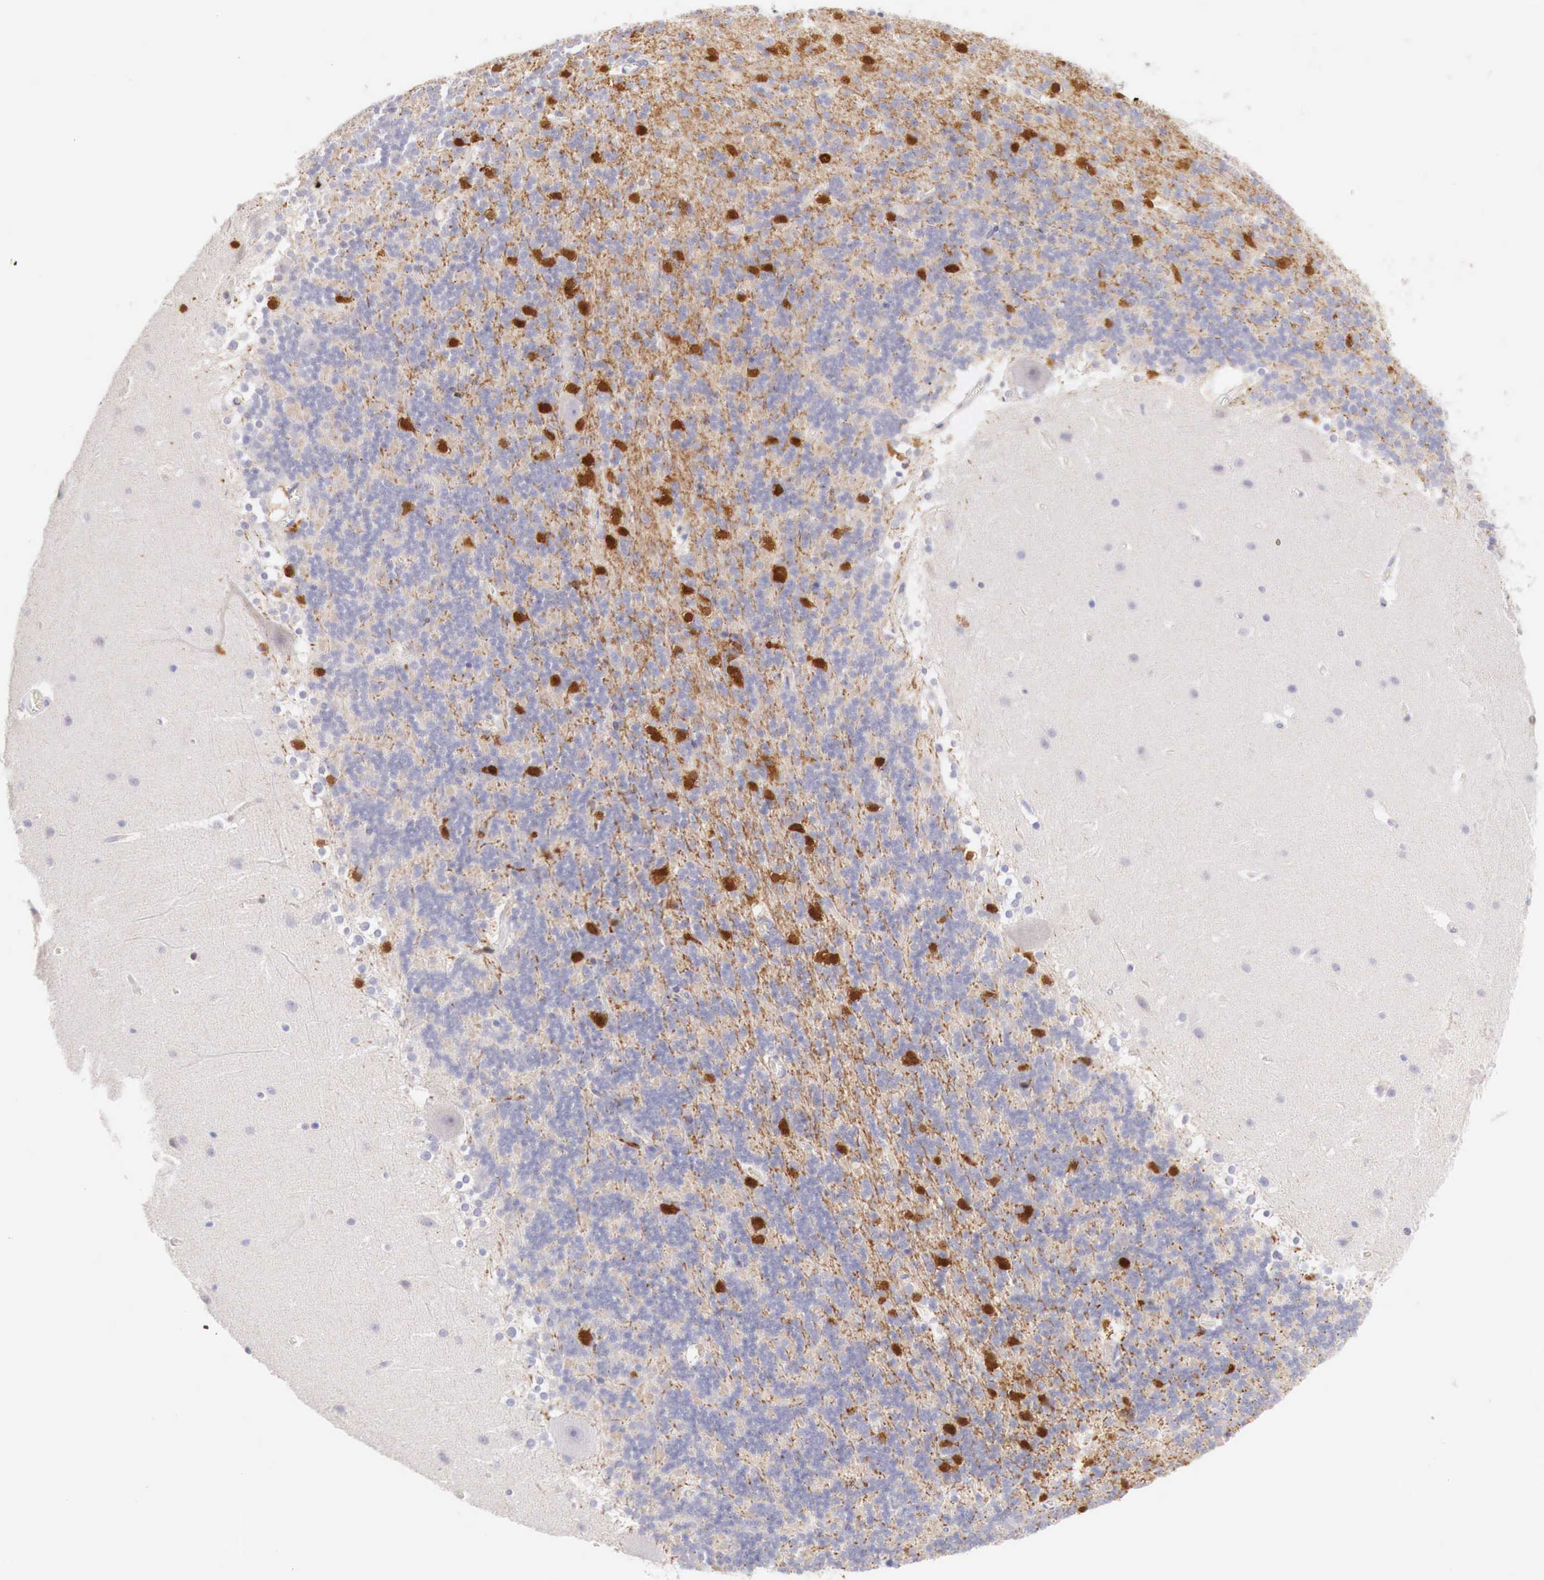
{"staining": {"intensity": "strong", "quantity": "<25%", "location": "cytoplasmic/membranous,nuclear"}, "tissue": "cerebellum", "cell_type": "Cells in granular layer", "image_type": "normal", "snomed": [{"axis": "morphology", "description": "Normal tissue, NOS"}, {"axis": "topography", "description": "Cerebellum"}], "caption": "Protein analysis of benign cerebellum demonstrates strong cytoplasmic/membranous,nuclear positivity in approximately <25% of cells in granular layer.", "gene": "ITIH6", "patient": {"sex": "female", "age": 19}}